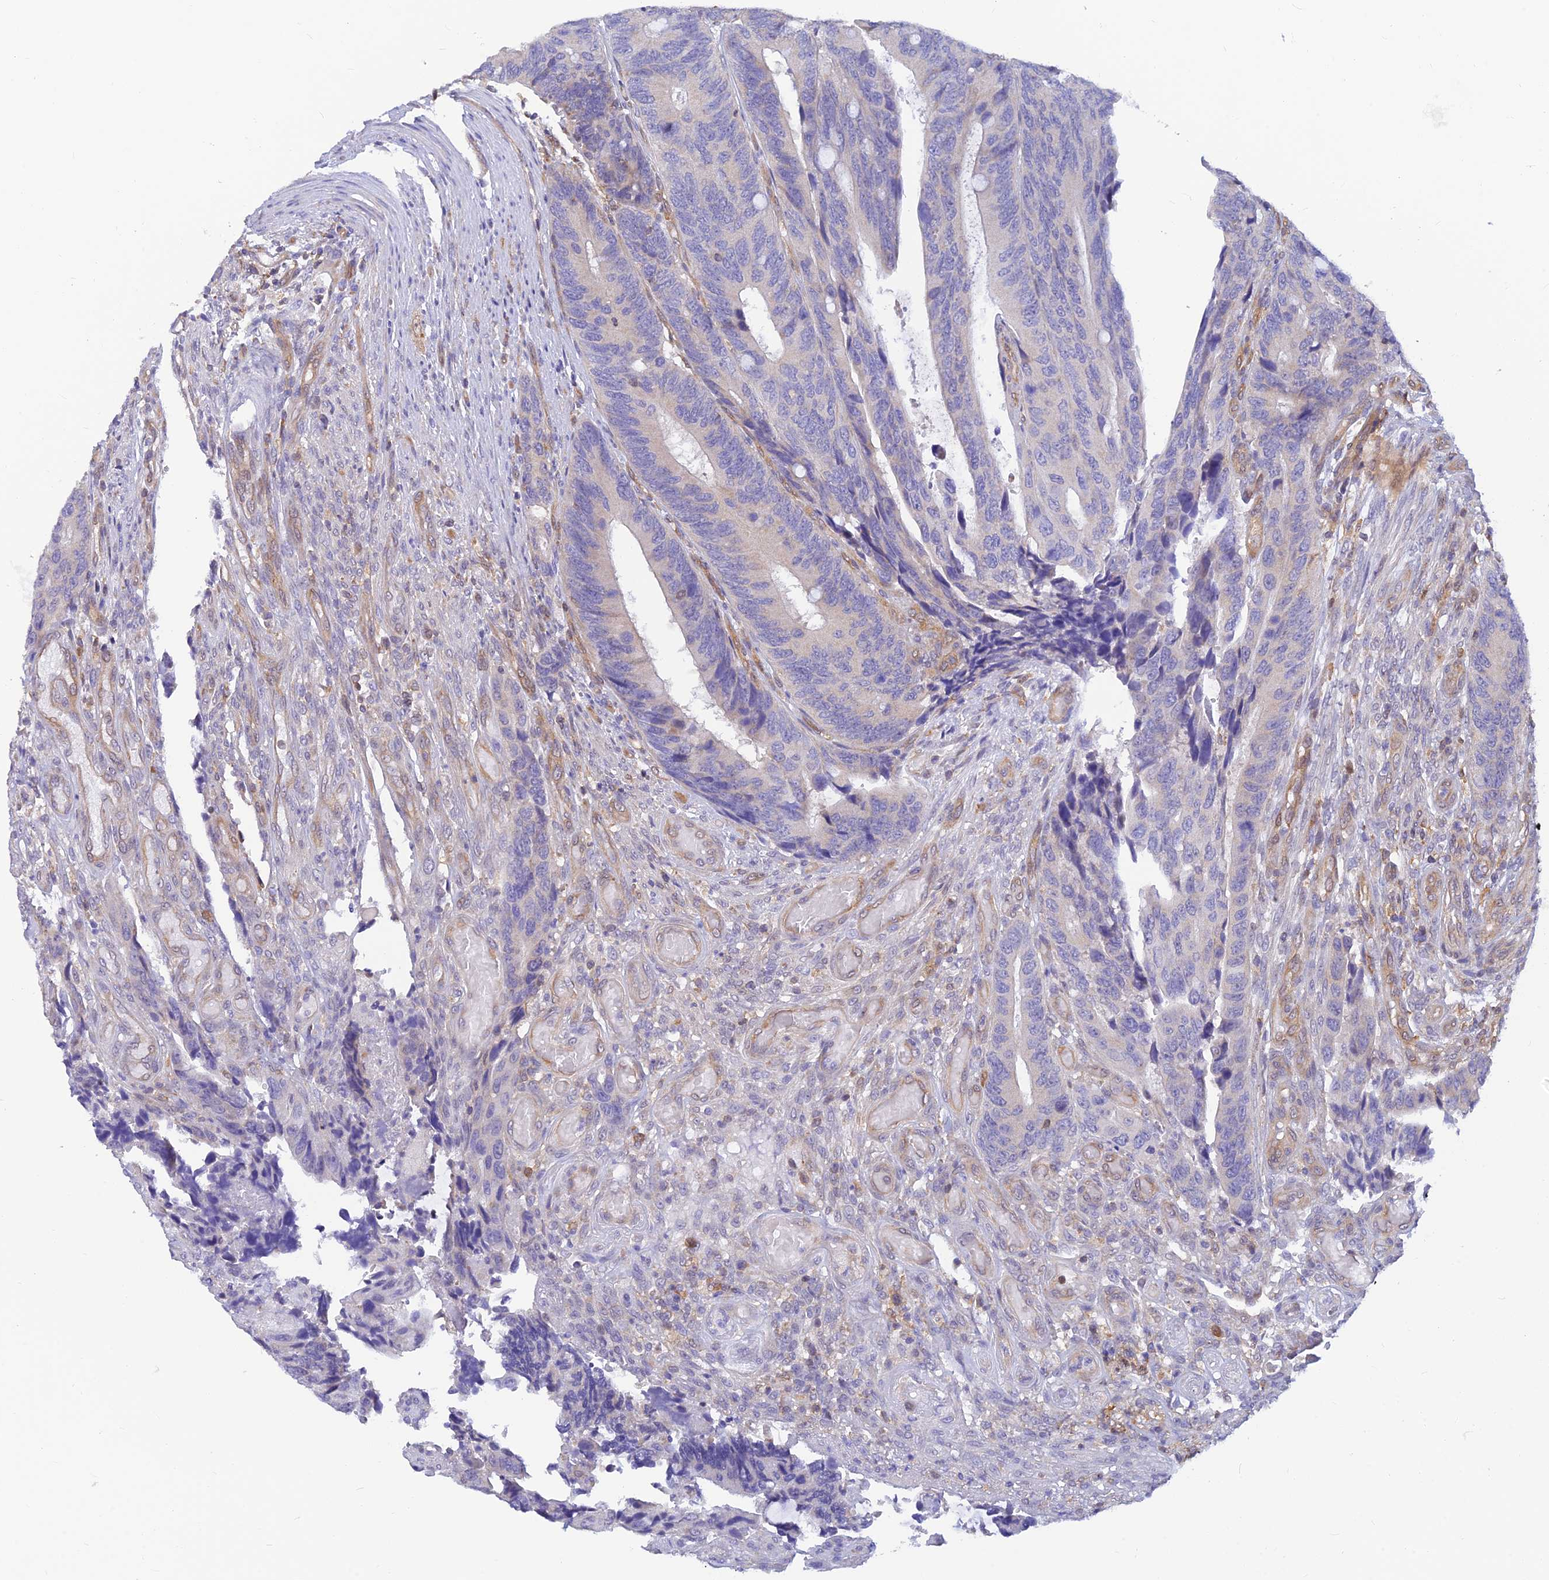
{"staining": {"intensity": "negative", "quantity": "none", "location": "none"}, "tissue": "colorectal cancer", "cell_type": "Tumor cells", "image_type": "cancer", "snomed": [{"axis": "morphology", "description": "Adenocarcinoma, NOS"}, {"axis": "topography", "description": "Colon"}], "caption": "Immunohistochemistry (IHC) photomicrograph of neoplastic tissue: colorectal cancer (adenocarcinoma) stained with DAB shows no significant protein expression in tumor cells.", "gene": "LYSMD2", "patient": {"sex": "male", "age": 87}}